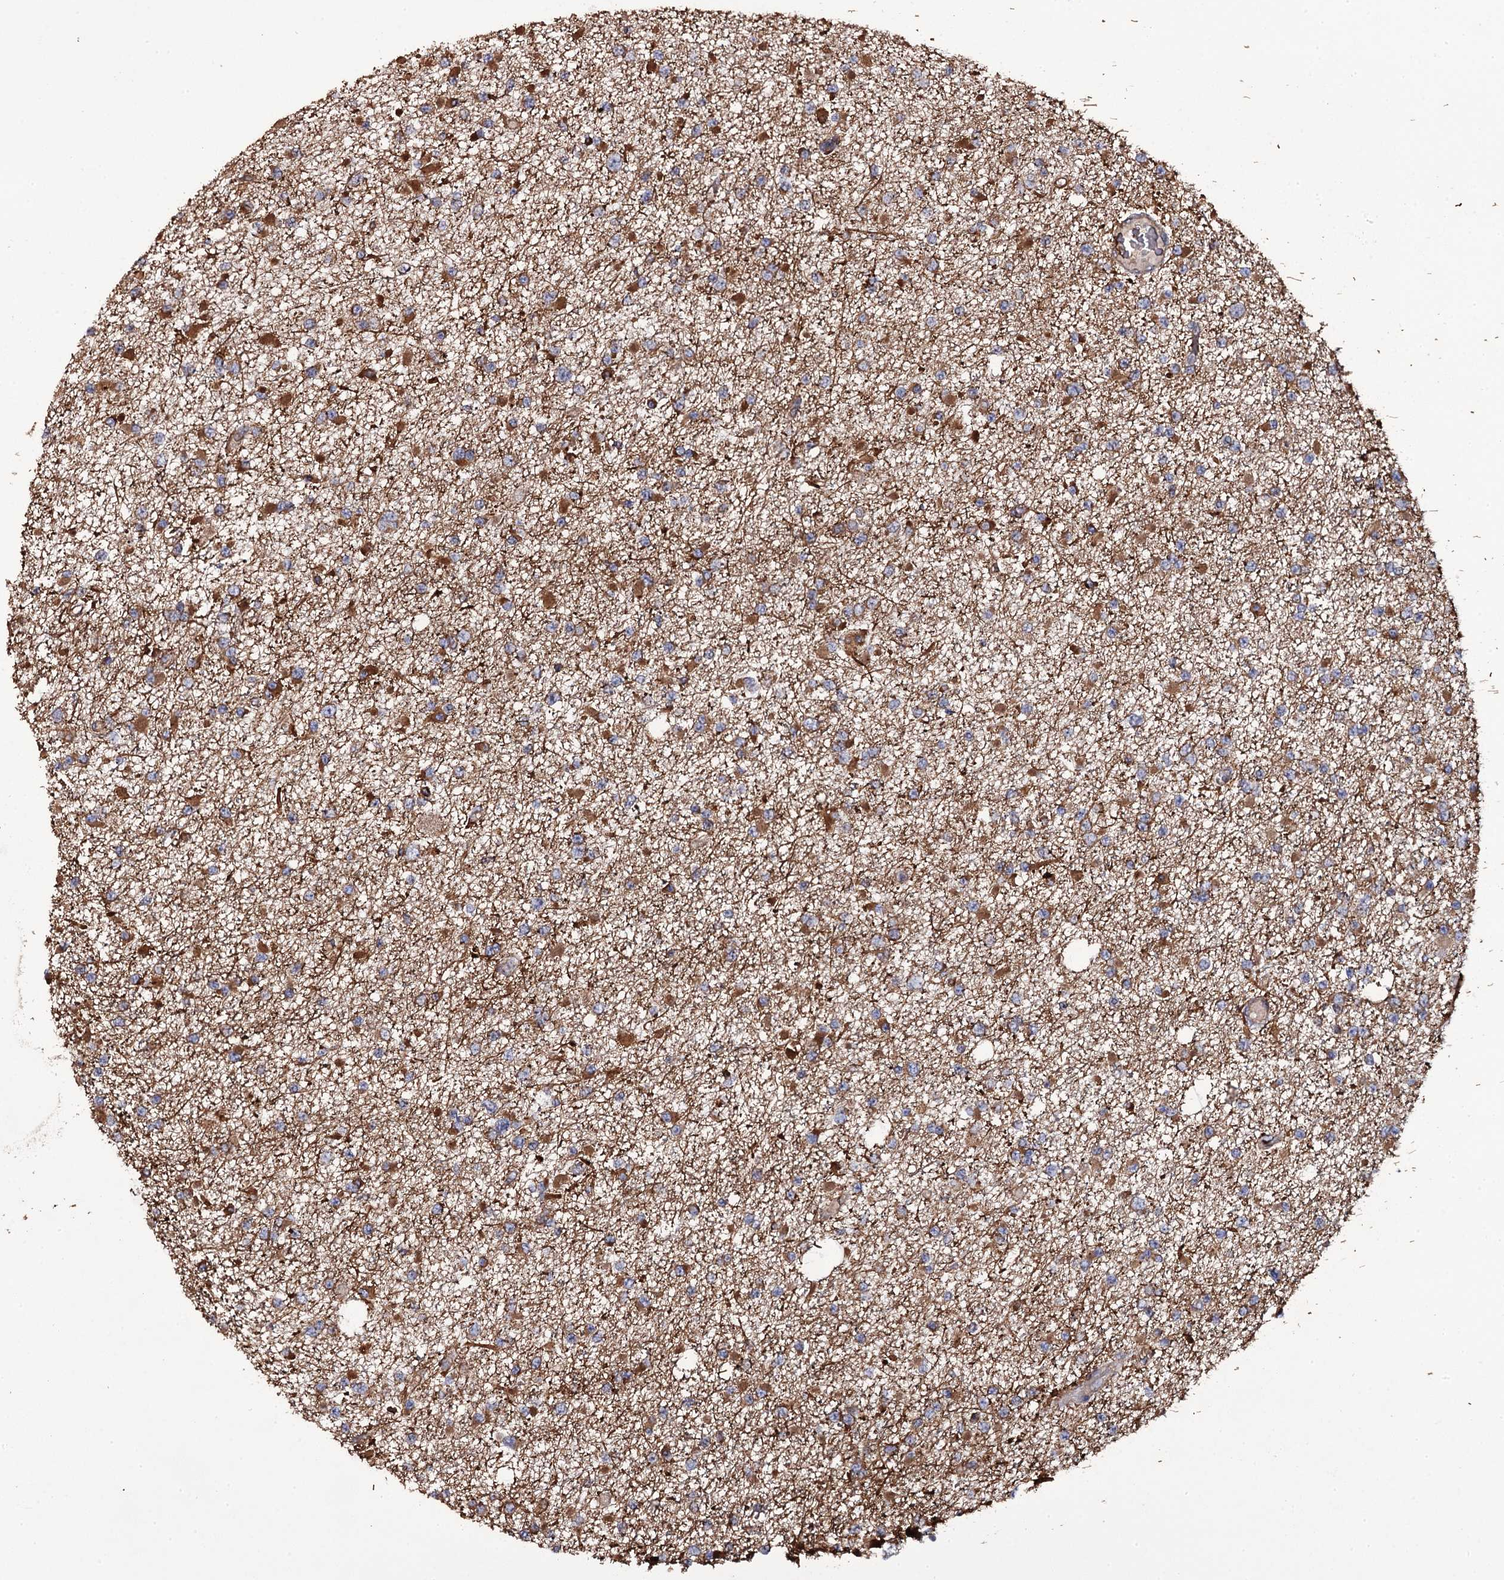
{"staining": {"intensity": "moderate", "quantity": ">75%", "location": "cytoplasmic/membranous"}, "tissue": "glioma", "cell_type": "Tumor cells", "image_type": "cancer", "snomed": [{"axis": "morphology", "description": "Glioma, malignant, Low grade"}, {"axis": "topography", "description": "Brain"}], "caption": "An immunohistochemistry image of neoplastic tissue is shown. Protein staining in brown highlights moderate cytoplasmic/membranous positivity in low-grade glioma (malignant) within tumor cells.", "gene": "TTC23", "patient": {"sex": "female", "age": 22}}